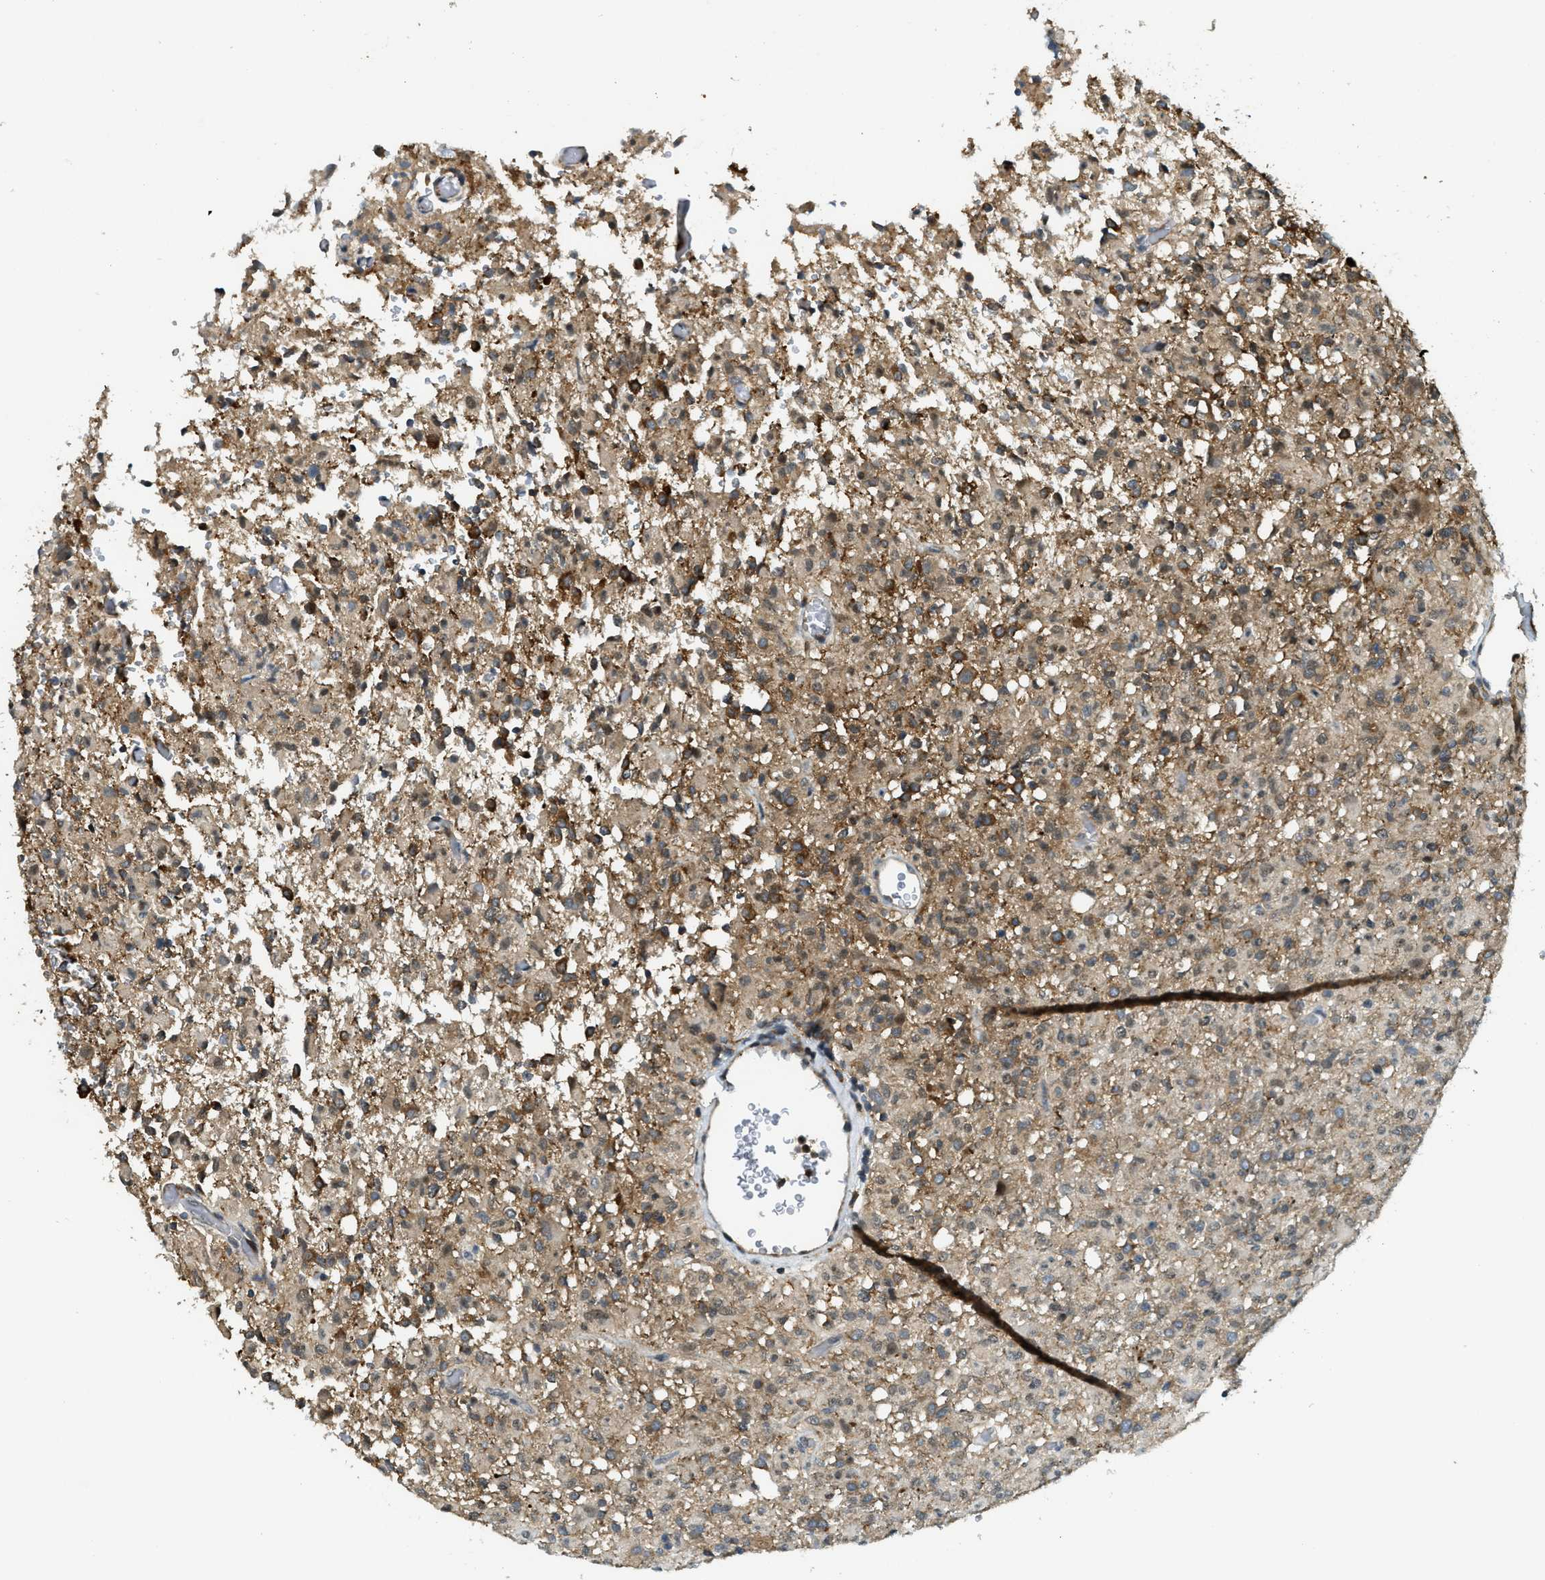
{"staining": {"intensity": "moderate", "quantity": "25%-75%", "location": "cytoplasmic/membranous"}, "tissue": "glioma", "cell_type": "Tumor cells", "image_type": "cancer", "snomed": [{"axis": "morphology", "description": "Glioma, malignant, High grade"}, {"axis": "topography", "description": "Brain"}], "caption": "Protein analysis of malignant glioma (high-grade) tissue reveals moderate cytoplasmic/membranous staining in approximately 25%-75% of tumor cells. (brown staining indicates protein expression, while blue staining denotes nuclei).", "gene": "TRAPPC14", "patient": {"sex": "female", "age": 57}}